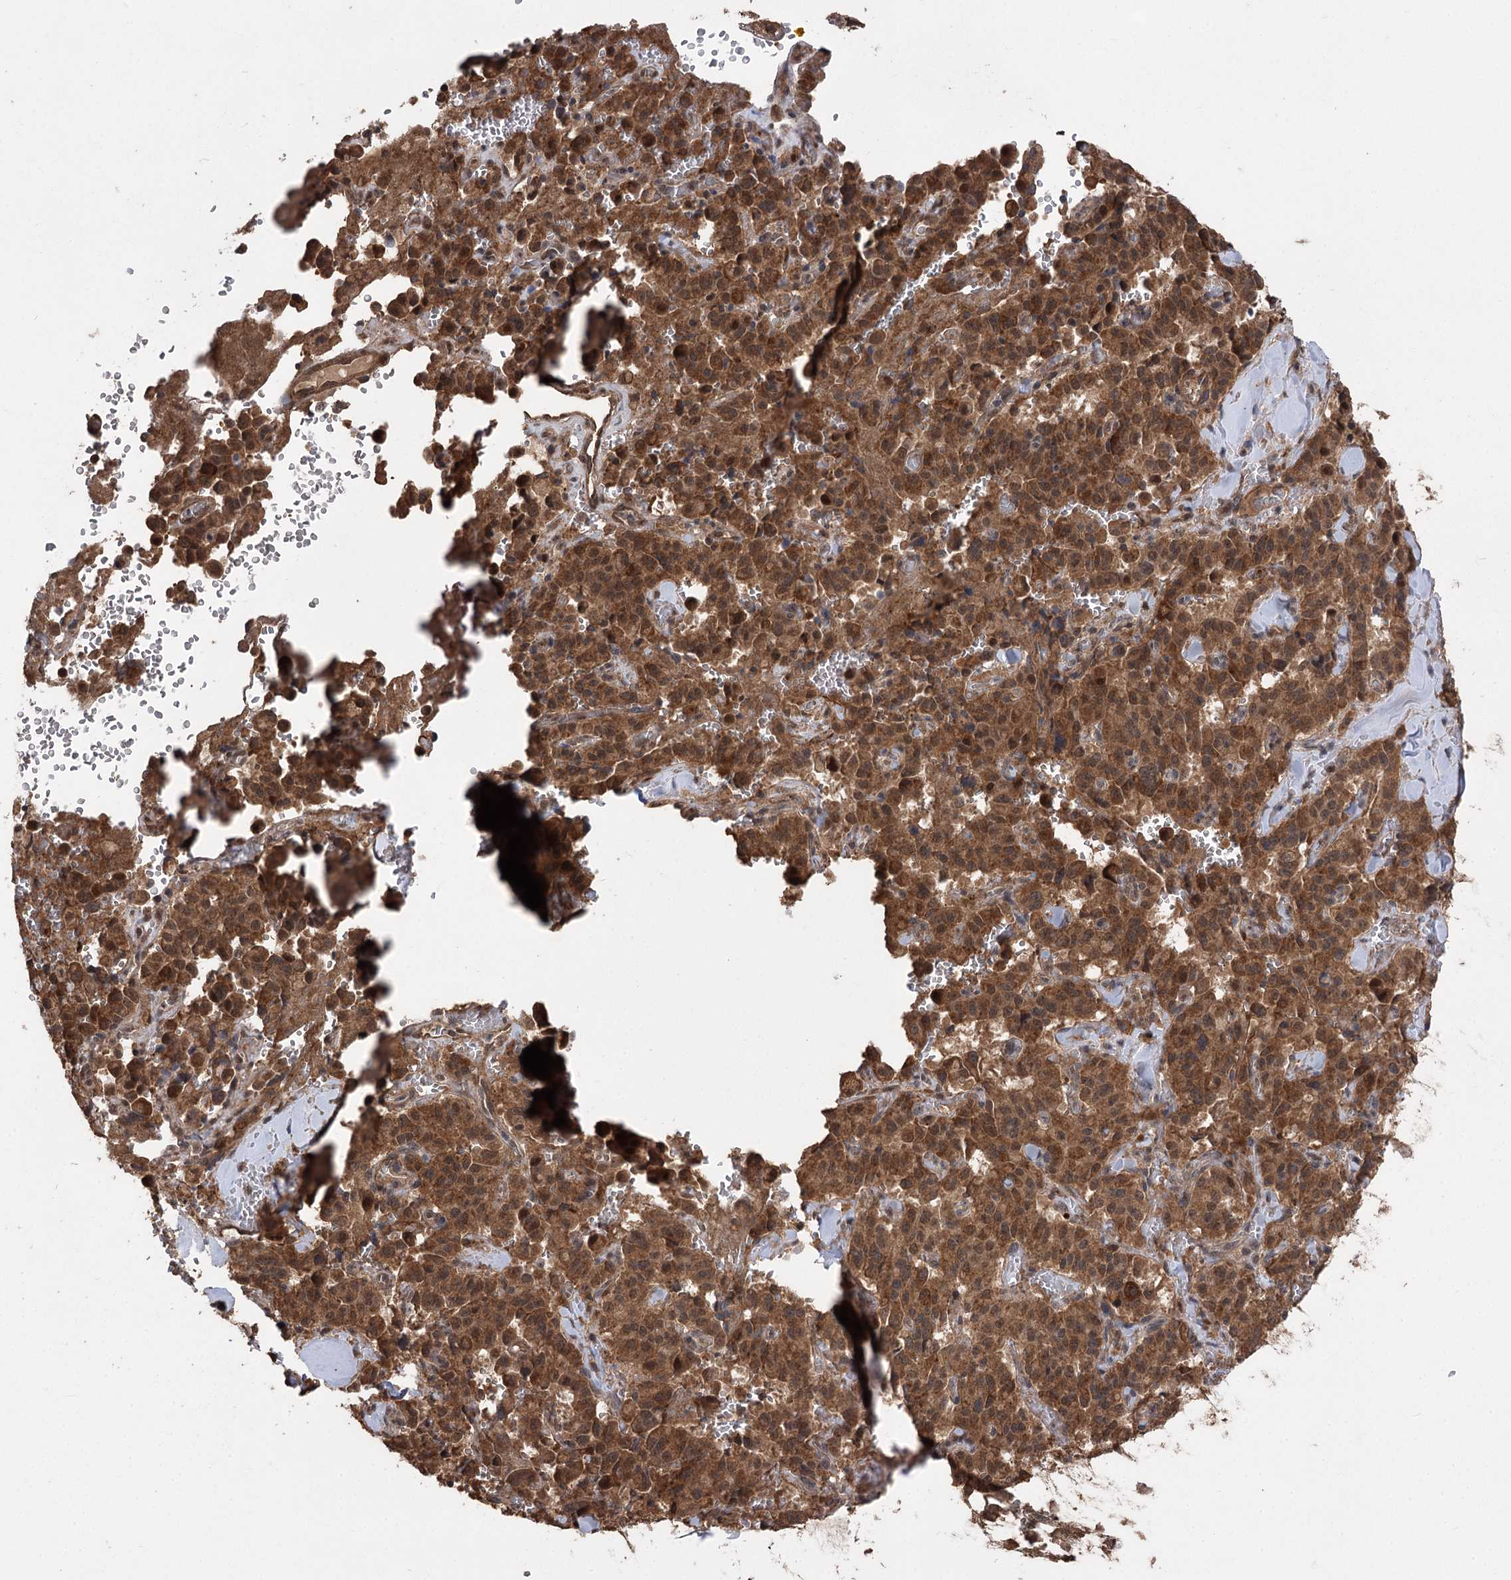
{"staining": {"intensity": "strong", "quantity": ">75%", "location": "cytoplasmic/membranous,nuclear"}, "tissue": "pancreatic cancer", "cell_type": "Tumor cells", "image_type": "cancer", "snomed": [{"axis": "morphology", "description": "Adenocarcinoma, NOS"}, {"axis": "topography", "description": "Pancreas"}], "caption": "Approximately >75% of tumor cells in pancreatic cancer reveal strong cytoplasmic/membranous and nuclear protein staining as visualized by brown immunohistochemical staining.", "gene": "TENM2", "patient": {"sex": "male", "age": 65}}